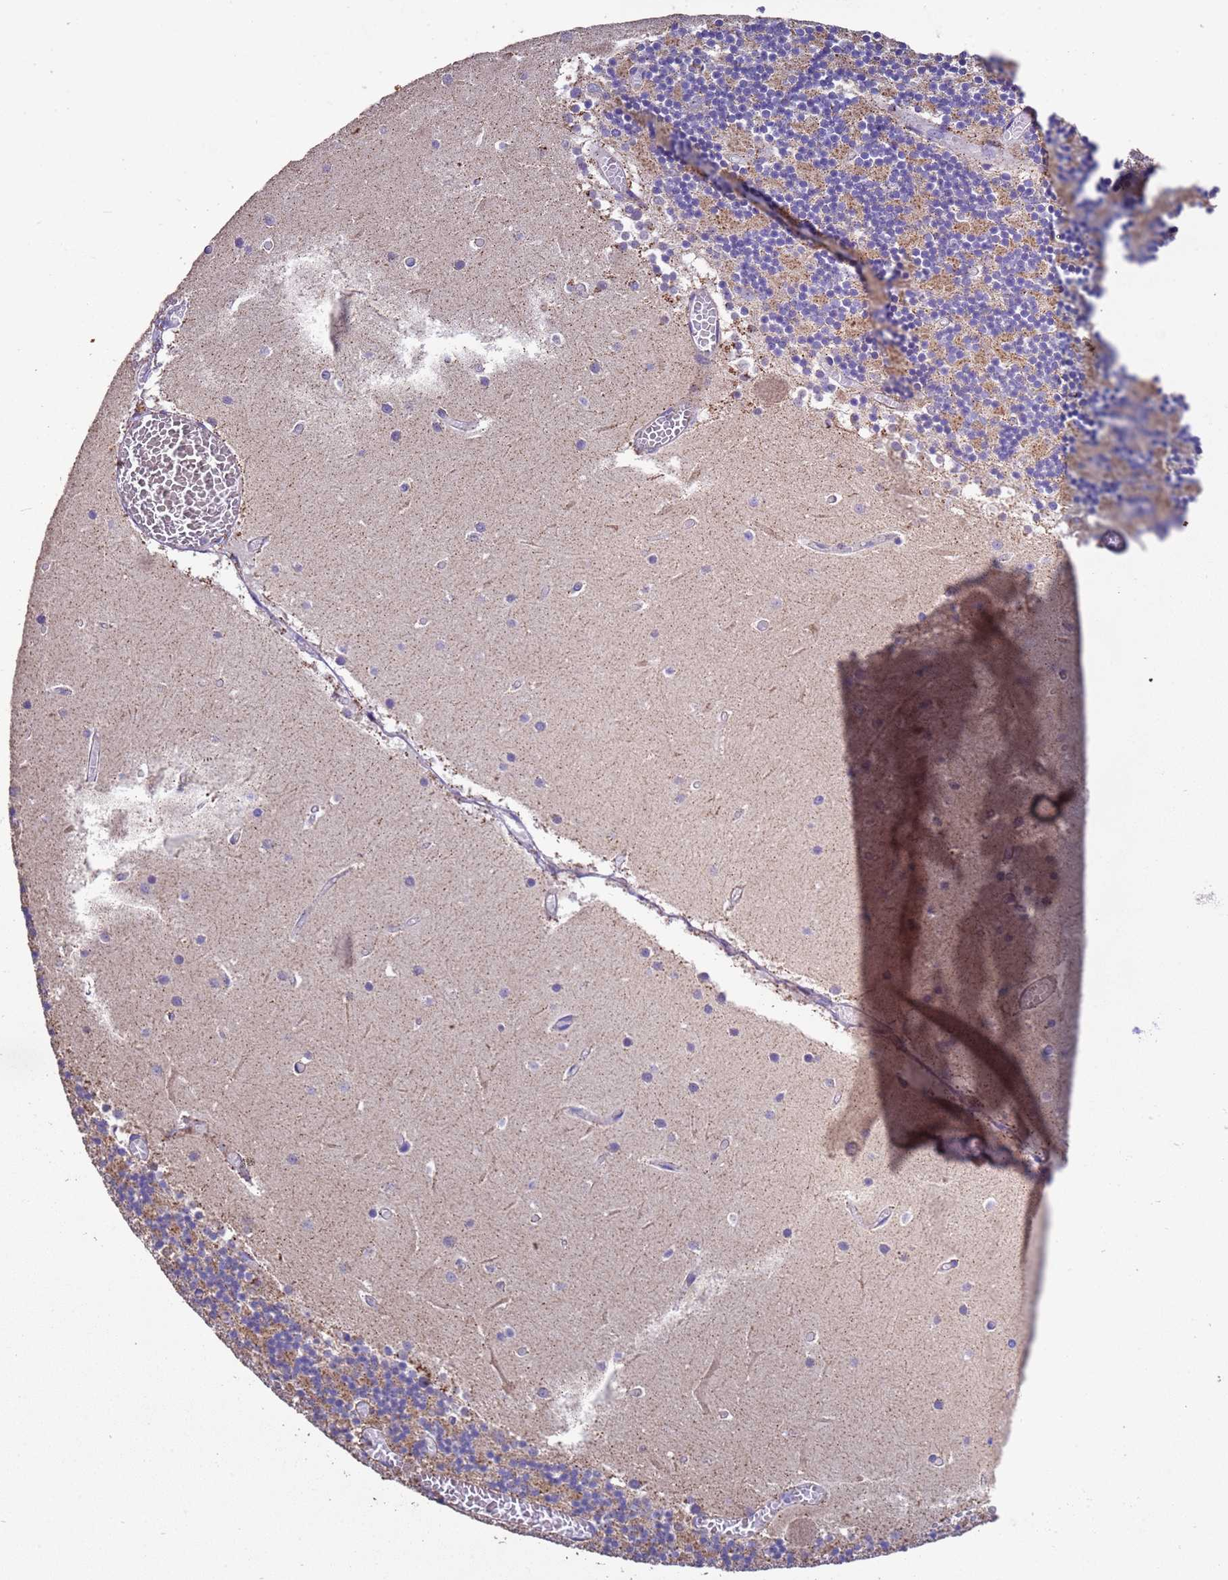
{"staining": {"intensity": "moderate", "quantity": "25%-75%", "location": "cytoplasmic/membranous"}, "tissue": "cerebellum", "cell_type": "Cells in granular layer", "image_type": "normal", "snomed": [{"axis": "morphology", "description": "Normal tissue, NOS"}, {"axis": "topography", "description": "Cerebellum"}], "caption": "Moderate cytoplasmic/membranous expression is present in approximately 25%-75% of cells in granular layer in benign cerebellum.", "gene": "ZNFX1", "patient": {"sex": "female", "age": 28}}